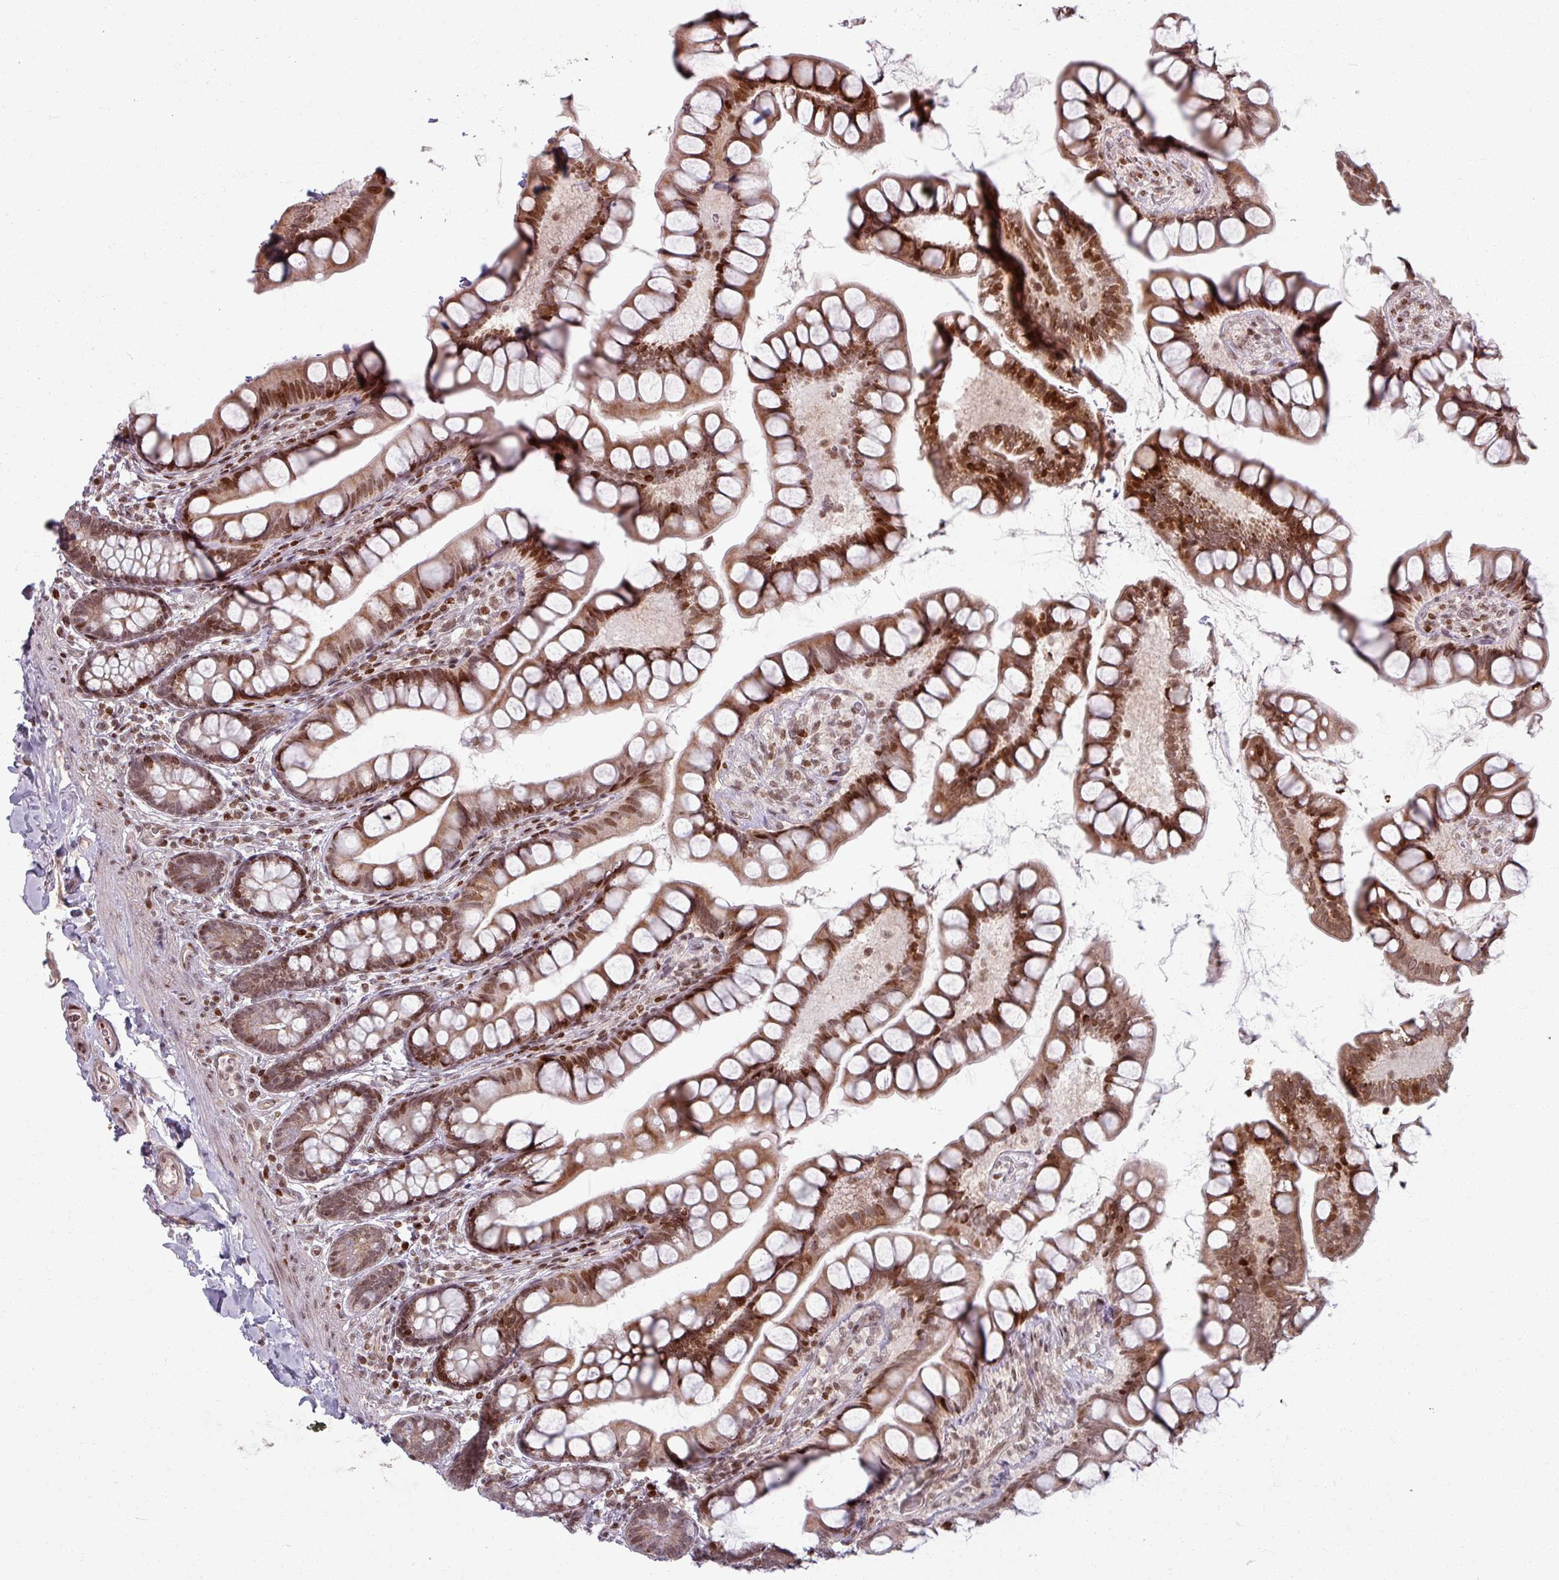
{"staining": {"intensity": "moderate", "quantity": ">75%", "location": "cytoplasmic/membranous,nuclear"}, "tissue": "small intestine", "cell_type": "Glandular cells", "image_type": "normal", "snomed": [{"axis": "morphology", "description": "Normal tissue, NOS"}, {"axis": "topography", "description": "Small intestine"}], "caption": "Protein staining of benign small intestine demonstrates moderate cytoplasmic/membranous,nuclear expression in approximately >75% of glandular cells.", "gene": "NCOR1", "patient": {"sex": "male", "age": 70}}